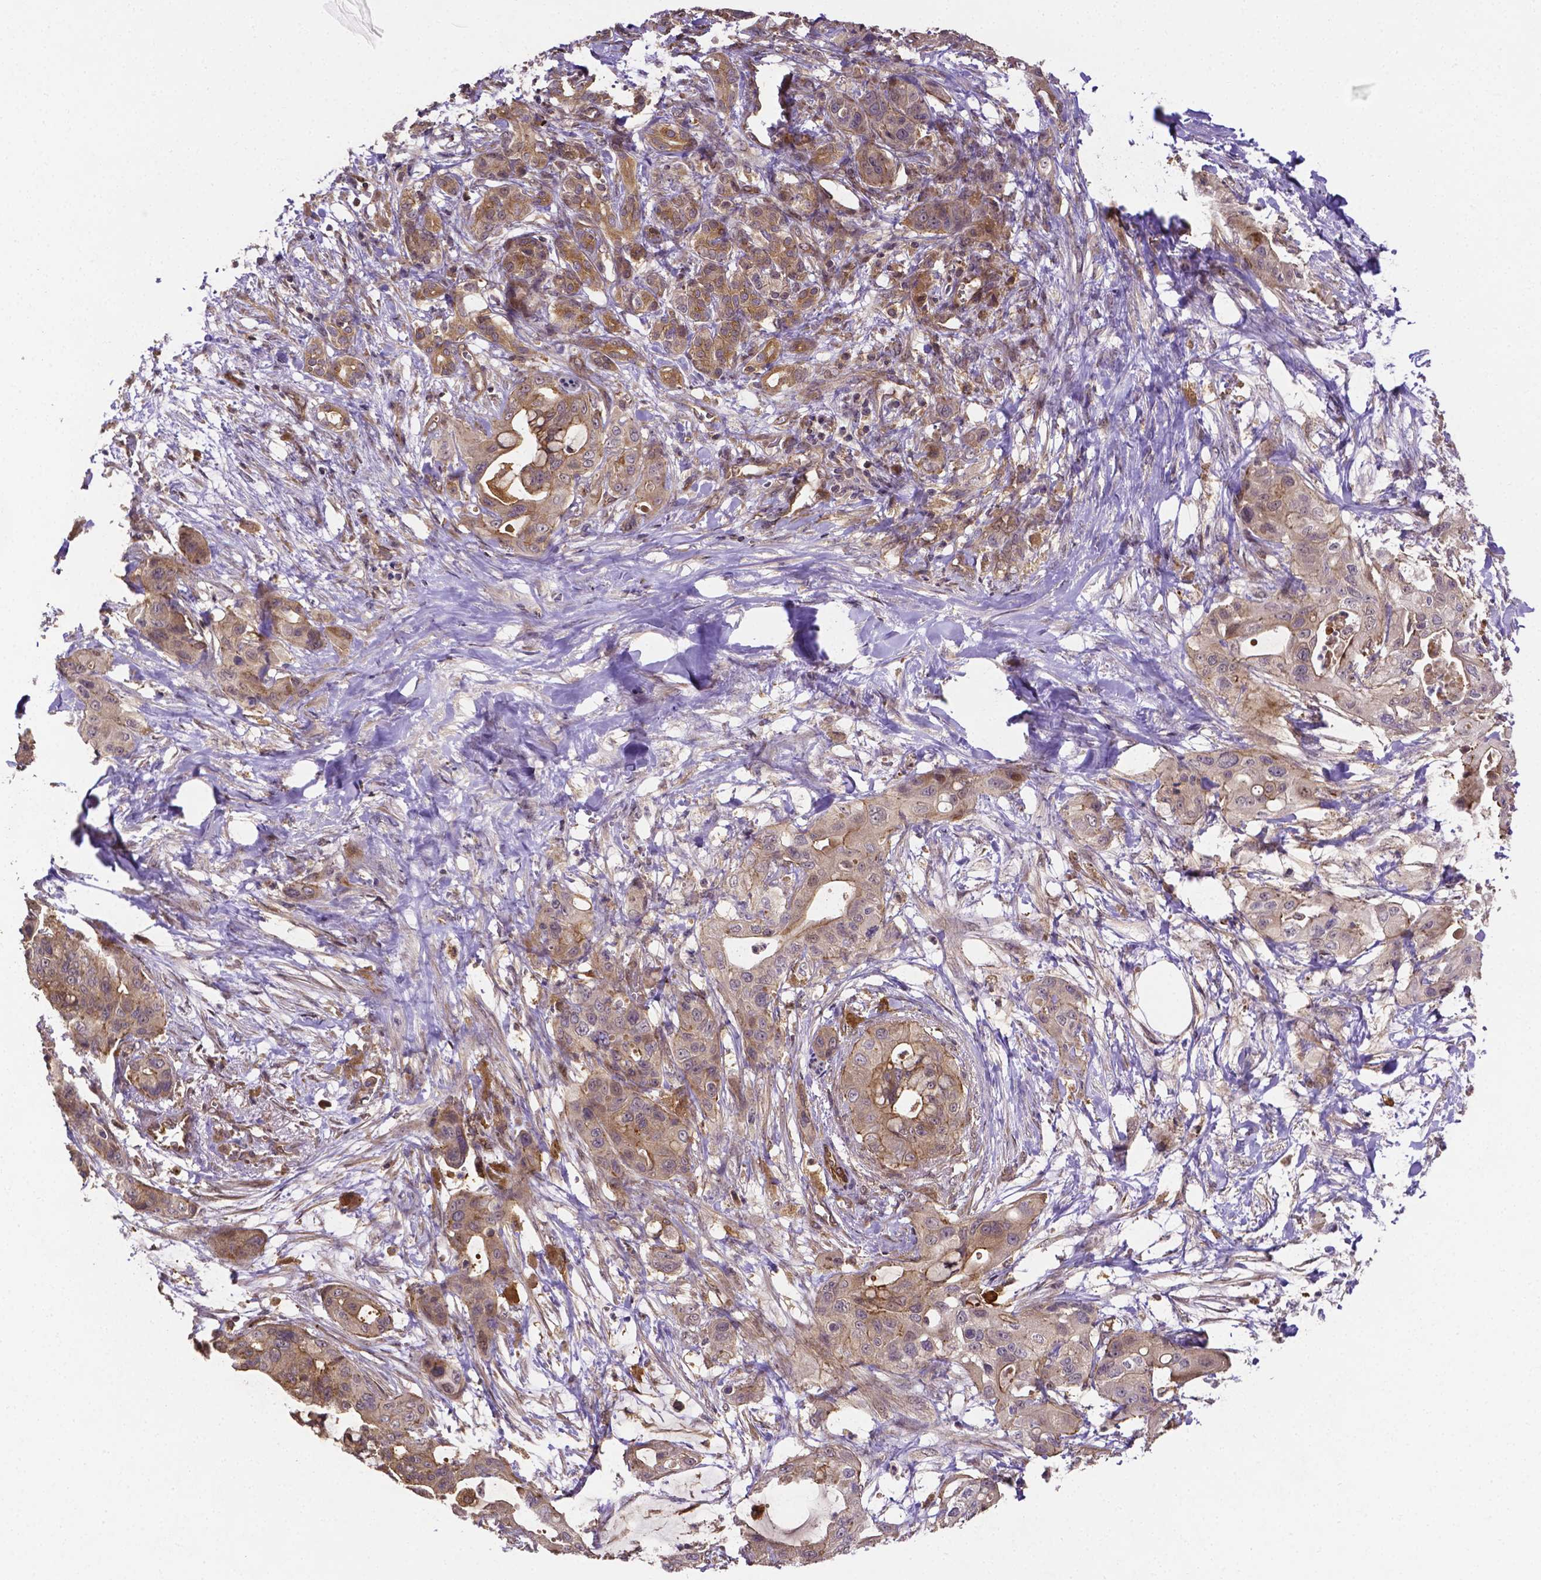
{"staining": {"intensity": "moderate", "quantity": ">75%", "location": "cytoplasmic/membranous"}, "tissue": "pancreatic cancer", "cell_type": "Tumor cells", "image_type": "cancer", "snomed": [{"axis": "morphology", "description": "Adenocarcinoma, NOS"}, {"axis": "topography", "description": "Pancreas"}], "caption": "High-power microscopy captured an IHC photomicrograph of pancreatic cancer, revealing moderate cytoplasmic/membranous positivity in about >75% of tumor cells.", "gene": "RNF123", "patient": {"sex": "male", "age": 71}}